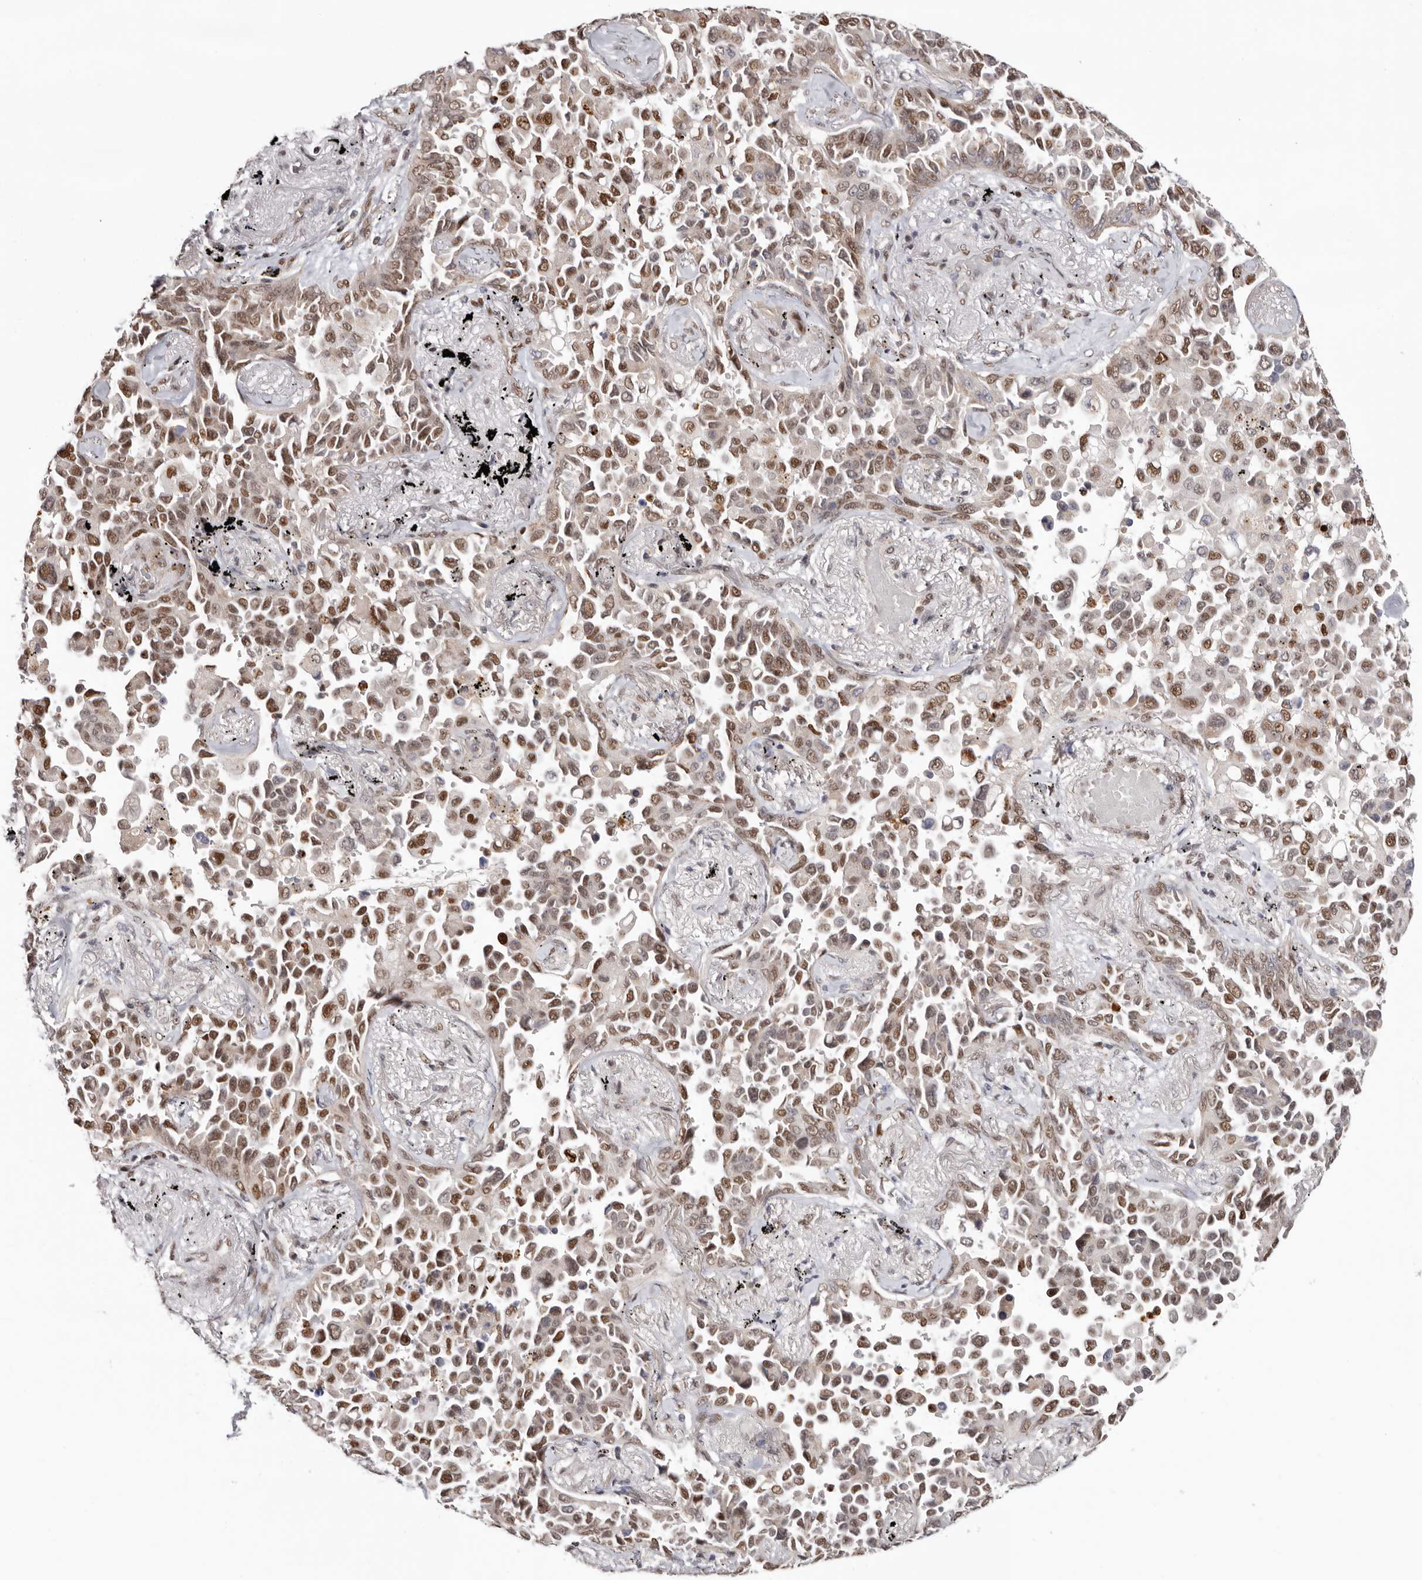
{"staining": {"intensity": "moderate", "quantity": ">75%", "location": "nuclear"}, "tissue": "lung cancer", "cell_type": "Tumor cells", "image_type": "cancer", "snomed": [{"axis": "morphology", "description": "Adenocarcinoma, NOS"}, {"axis": "topography", "description": "Lung"}], "caption": "Lung cancer (adenocarcinoma) stained with immunohistochemistry (IHC) shows moderate nuclear staining in about >75% of tumor cells. Nuclei are stained in blue.", "gene": "SMAD7", "patient": {"sex": "female", "age": 67}}